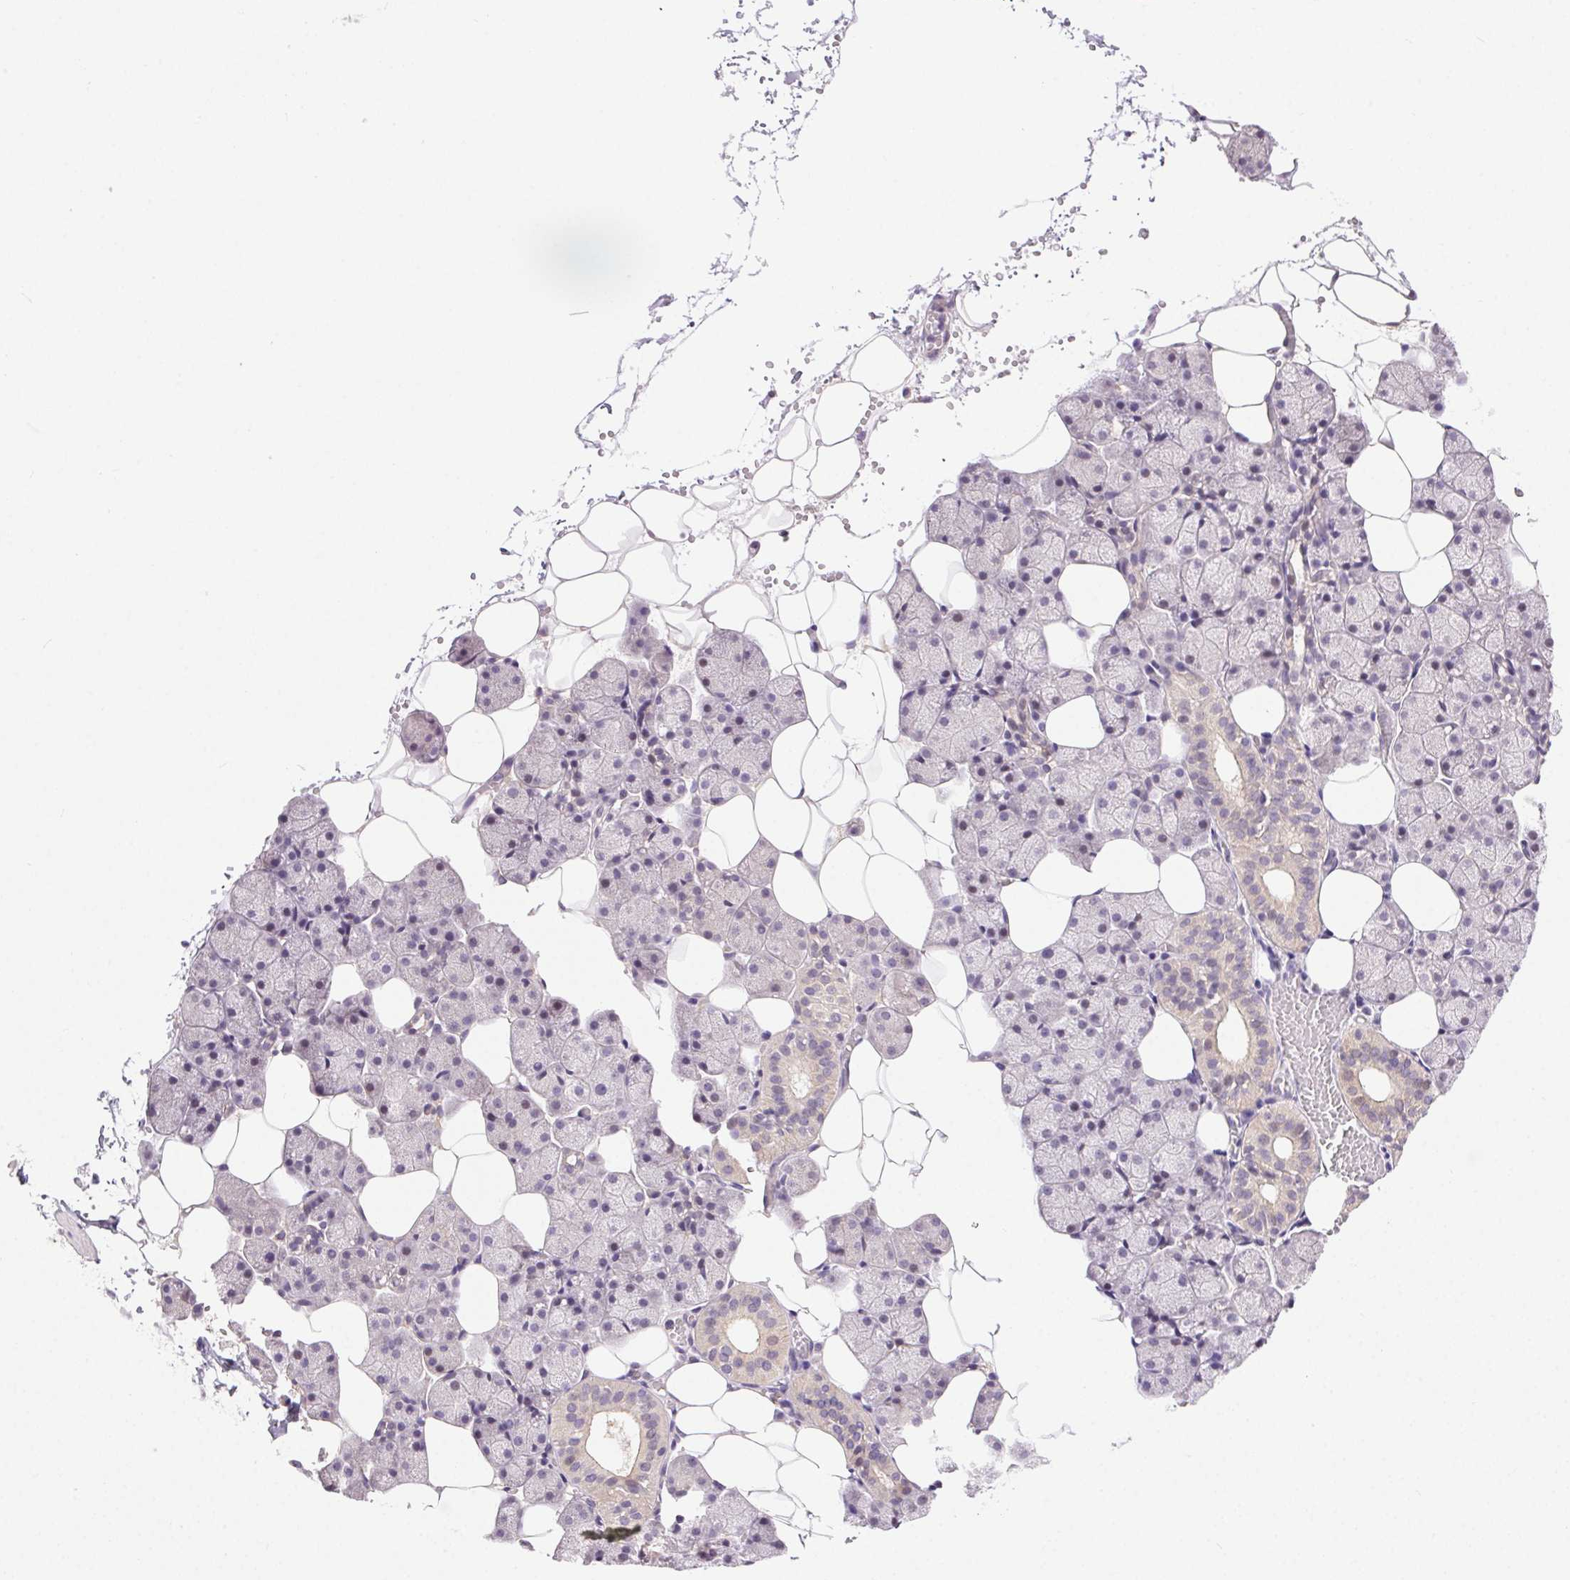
{"staining": {"intensity": "weak", "quantity": "<25%", "location": "cytoplasmic/membranous"}, "tissue": "salivary gland", "cell_type": "Glandular cells", "image_type": "normal", "snomed": [{"axis": "morphology", "description": "Normal tissue, NOS"}, {"axis": "topography", "description": "Salivary gland"}], "caption": "Immunohistochemistry (IHC) of unremarkable salivary gland displays no expression in glandular cells.", "gene": "SYT11", "patient": {"sex": "male", "age": 38}}